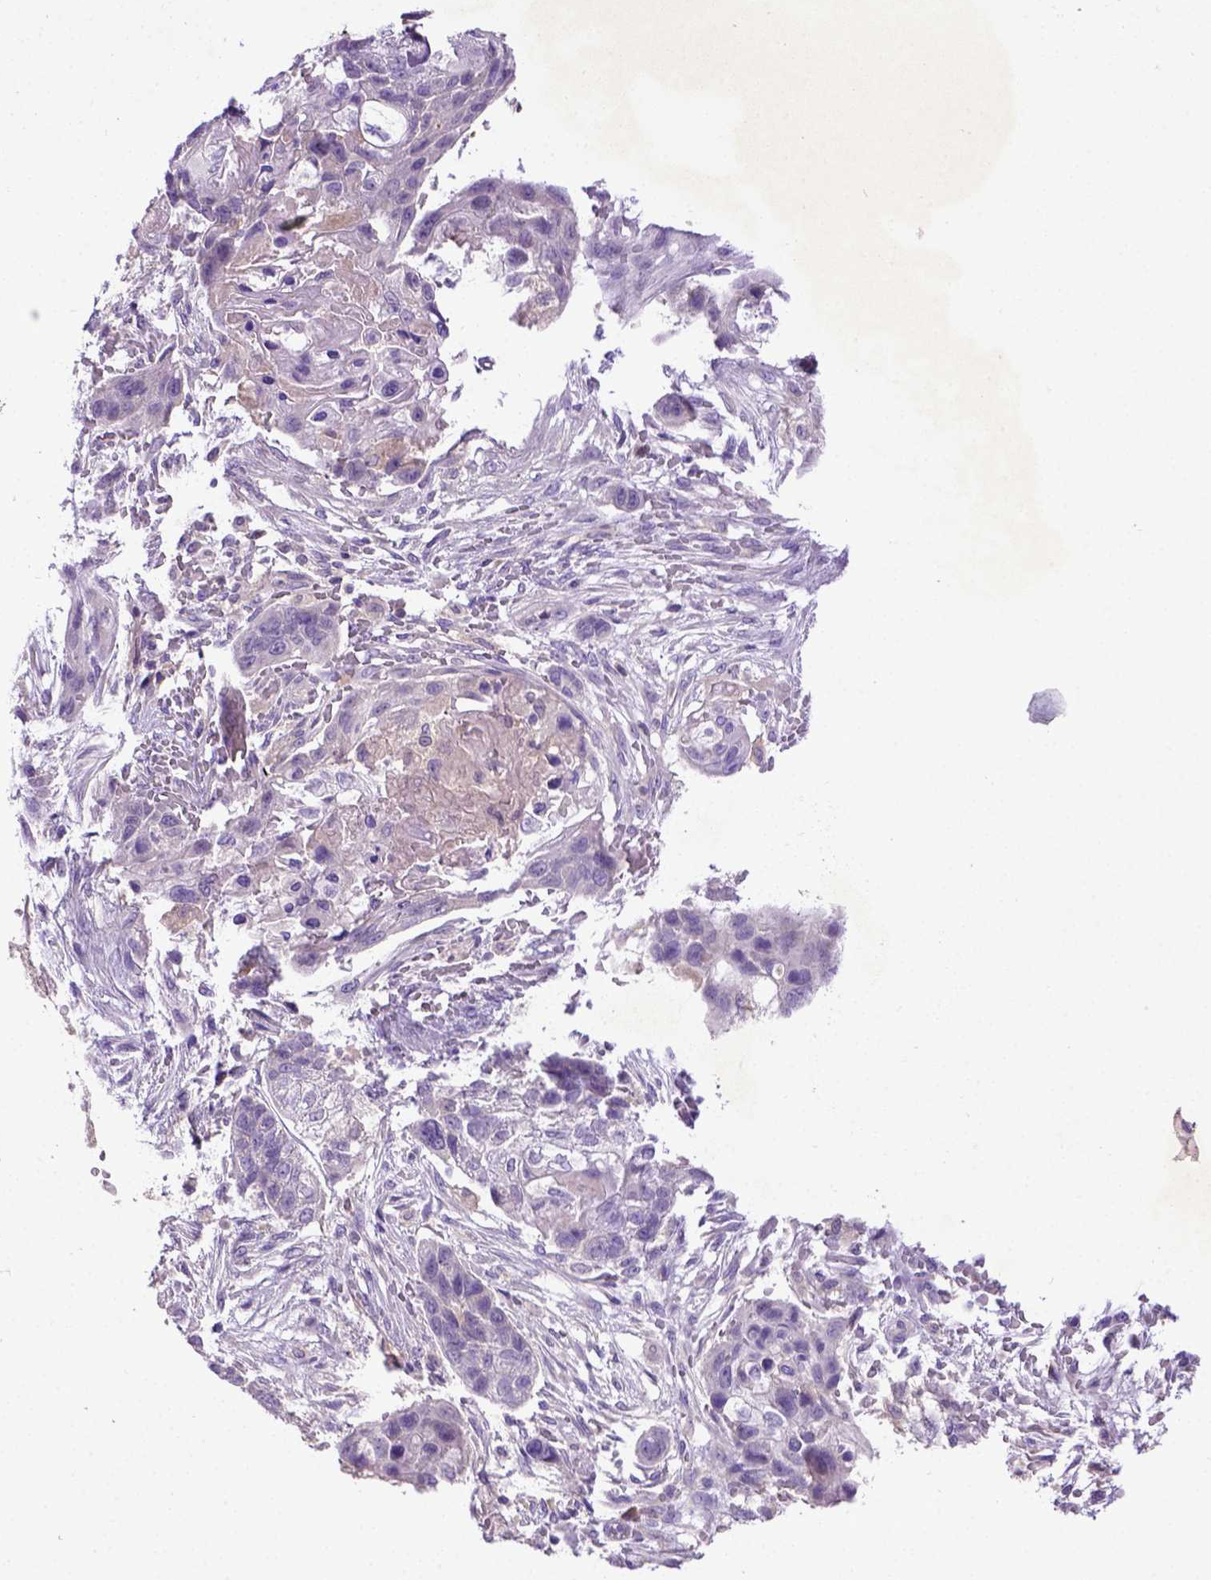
{"staining": {"intensity": "negative", "quantity": "none", "location": "none"}, "tissue": "lung cancer", "cell_type": "Tumor cells", "image_type": "cancer", "snomed": [{"axis": "morphology", "description": "Squamous cell carcinoma, NOS"}, {"axis": "topography", "description": "Lung"}], "caption": "Tumor cells show no significant protein positivity in lung cancer (squamous cell carcinoma).", "gene": "DEPDC1B", "patient": {"sex": "male", "age": 69}}